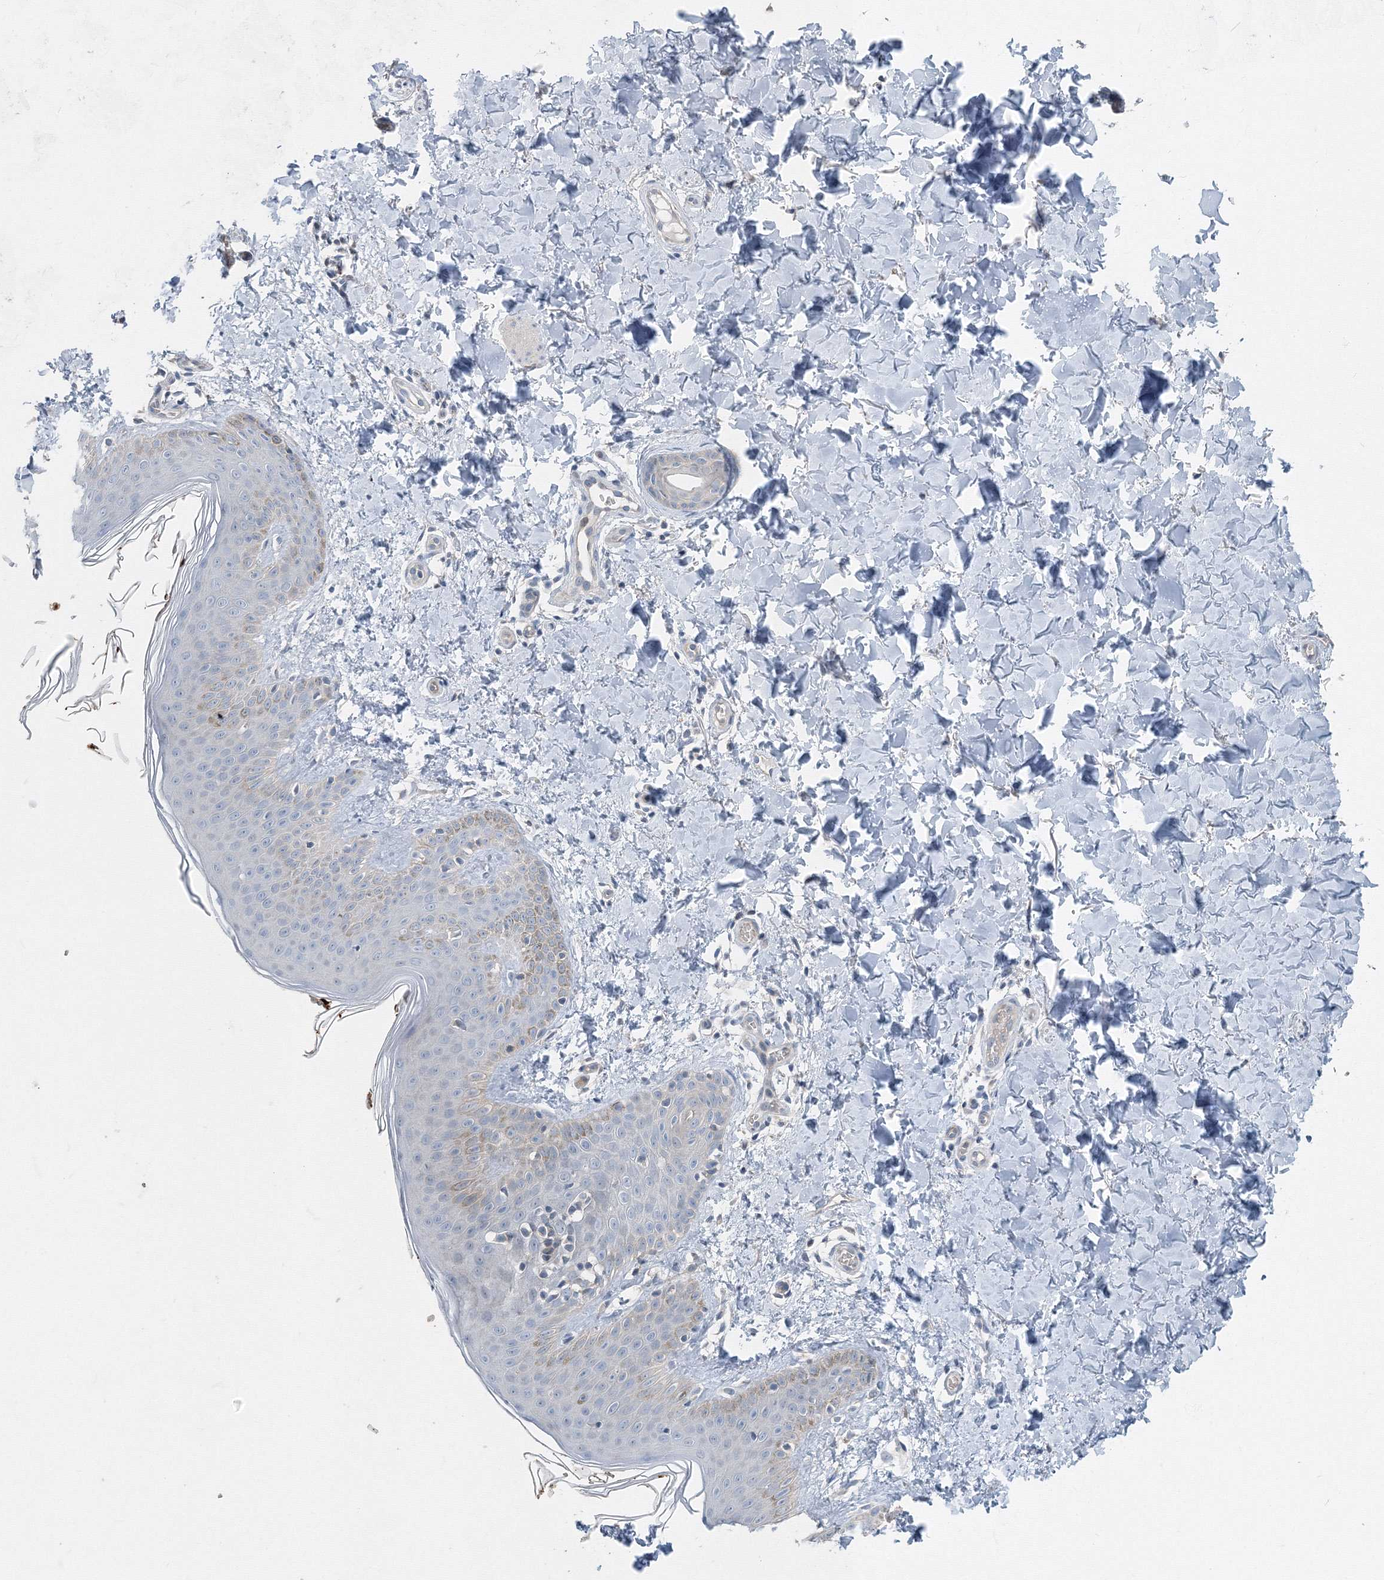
{"staining": {"intensity": "negative", "quantity": "none", "location": "none"}, "tissue": "skin", "cell_type": "Fibroblasts", "image_type": "normal", "snomed": [{"axis": "morphology", "description": "Normal tissue, NOS"}, {"axis": "topography", "description": "Skin"}], "caption": "Immunohistochemical staining of benign skin demonstrates no significant expression in fibroblasts. The staining is performed using DAB brown chromogen with nuclei counter-stained in using hematoxylin.", "gene": "AASDH", "patient": {"sex": "male", "age": 36}}